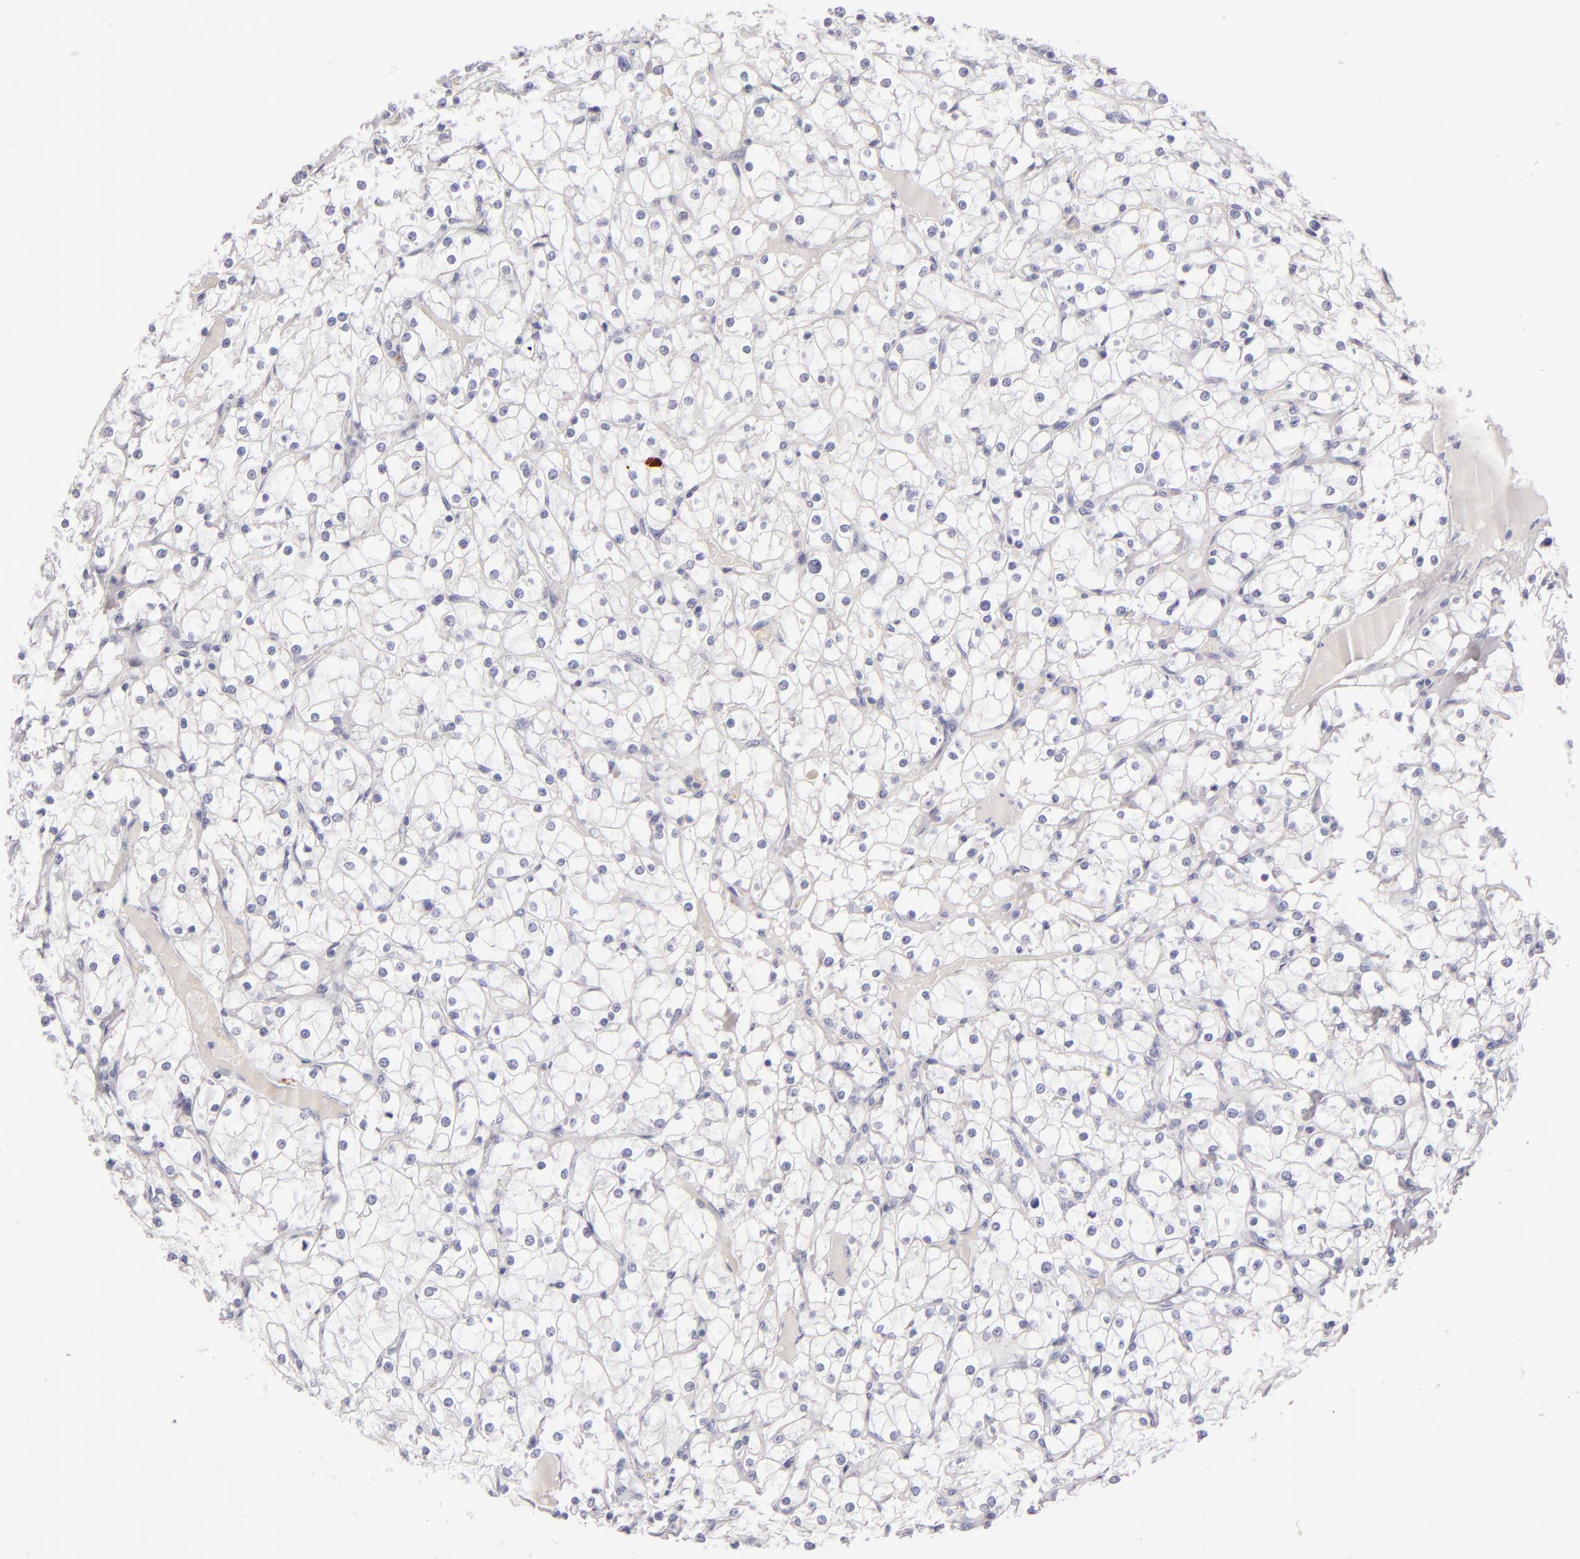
{"staining": {"intensity": "negative", "quantity": "none", "location": "none"}, "tissue": "renal cancer", "cell_type": "Tumor cells", "image_type": "cancer", "snomed": [{"axis": "morphology", "description": "Adenocarcinoma, NOS"}, {"axis": "topography", "description": "Kidney"}], "caption": "Human renal cancer (adenocarcinoma) stained for a protein using immunohistochemistry displays no staining in tumor cells.", "gene": "CD207", "patient": {"sex": "female", "age": 73}}